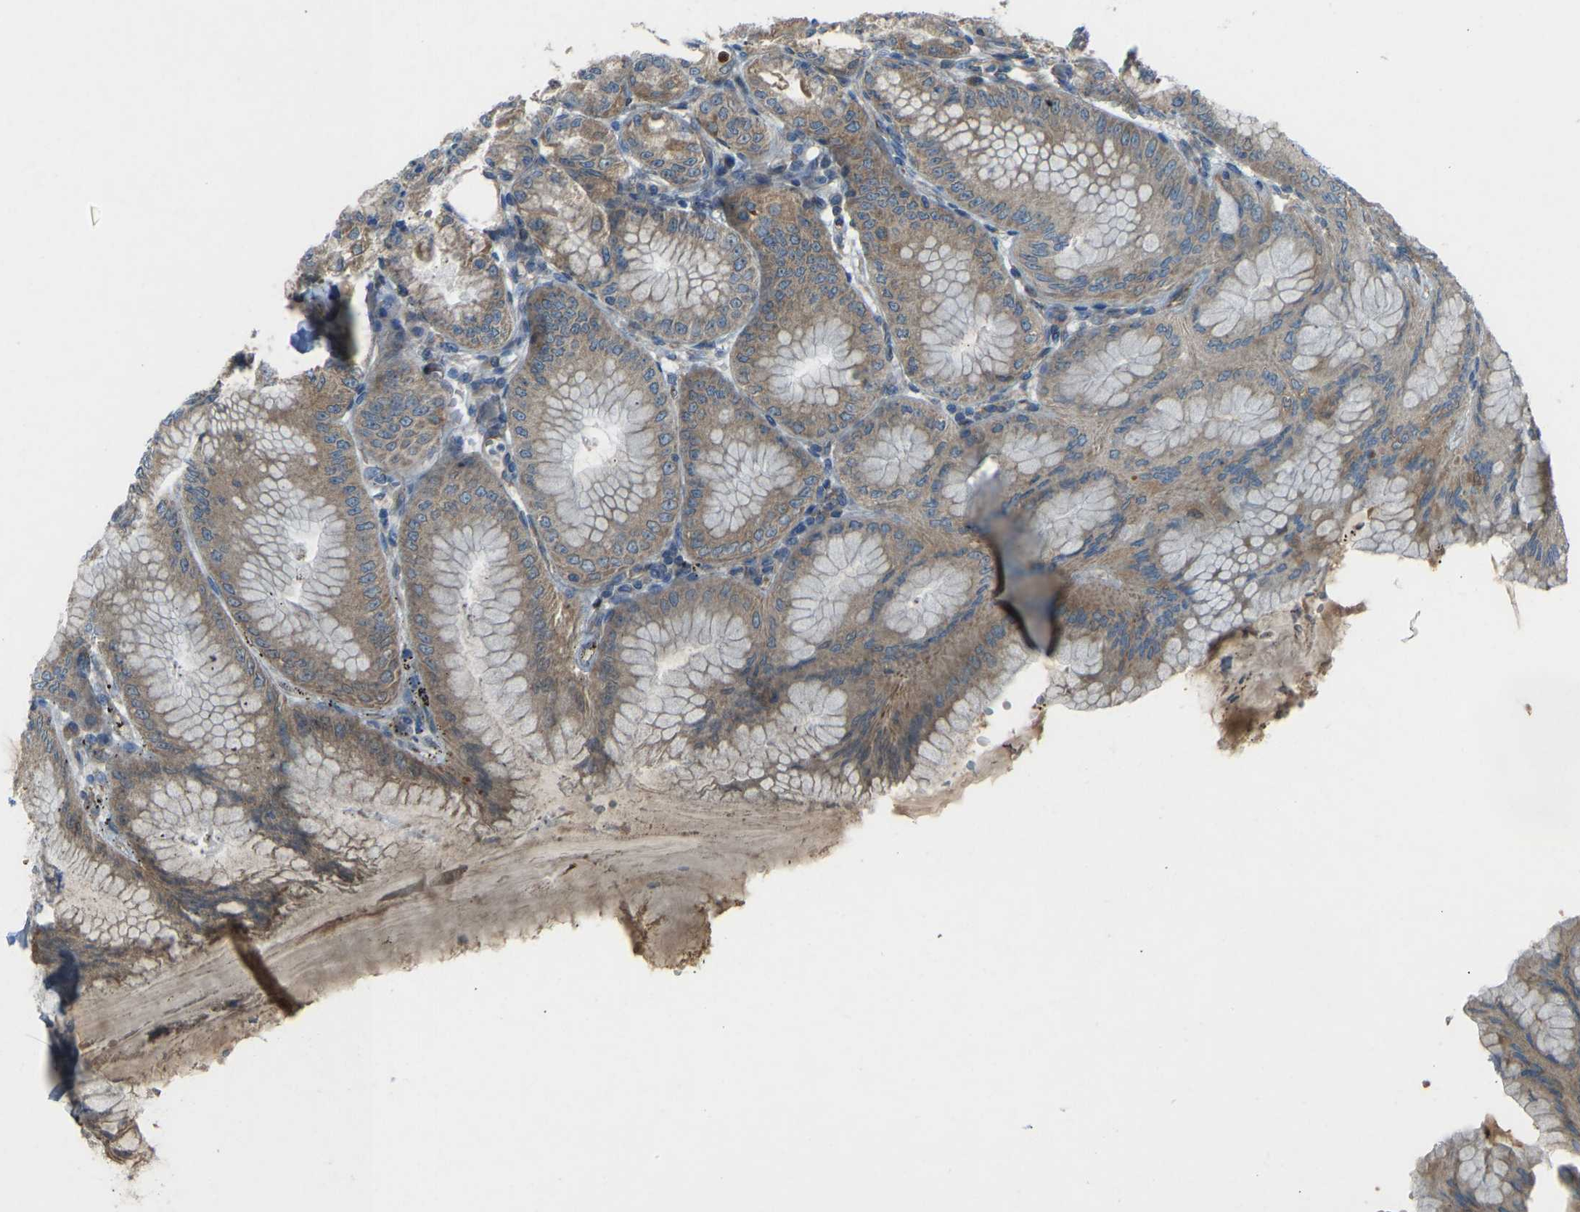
{"staining": {"intensity": "moderate", "quantity": ">75%", "location": "cytoplasmic/membranous"}, "tissue": "stomach", "cell_type": "Glandular cells", "image_type": "normal", "snomed": [{"axis": "morphology", "description": "Normal tissue, NOS"}, {"axis": "topography", "description": "Stomach, lower"}], "caption": "Glandular cells reveal medium levels of moderate cytoplasmic/membranous positivity in approximately >75% of cells in unremarkable stomach. (DAB IHC with brightfield microscopy, high magnification).", "gene": "STAU2", "patient": {"sex": "male", "age": 71}}